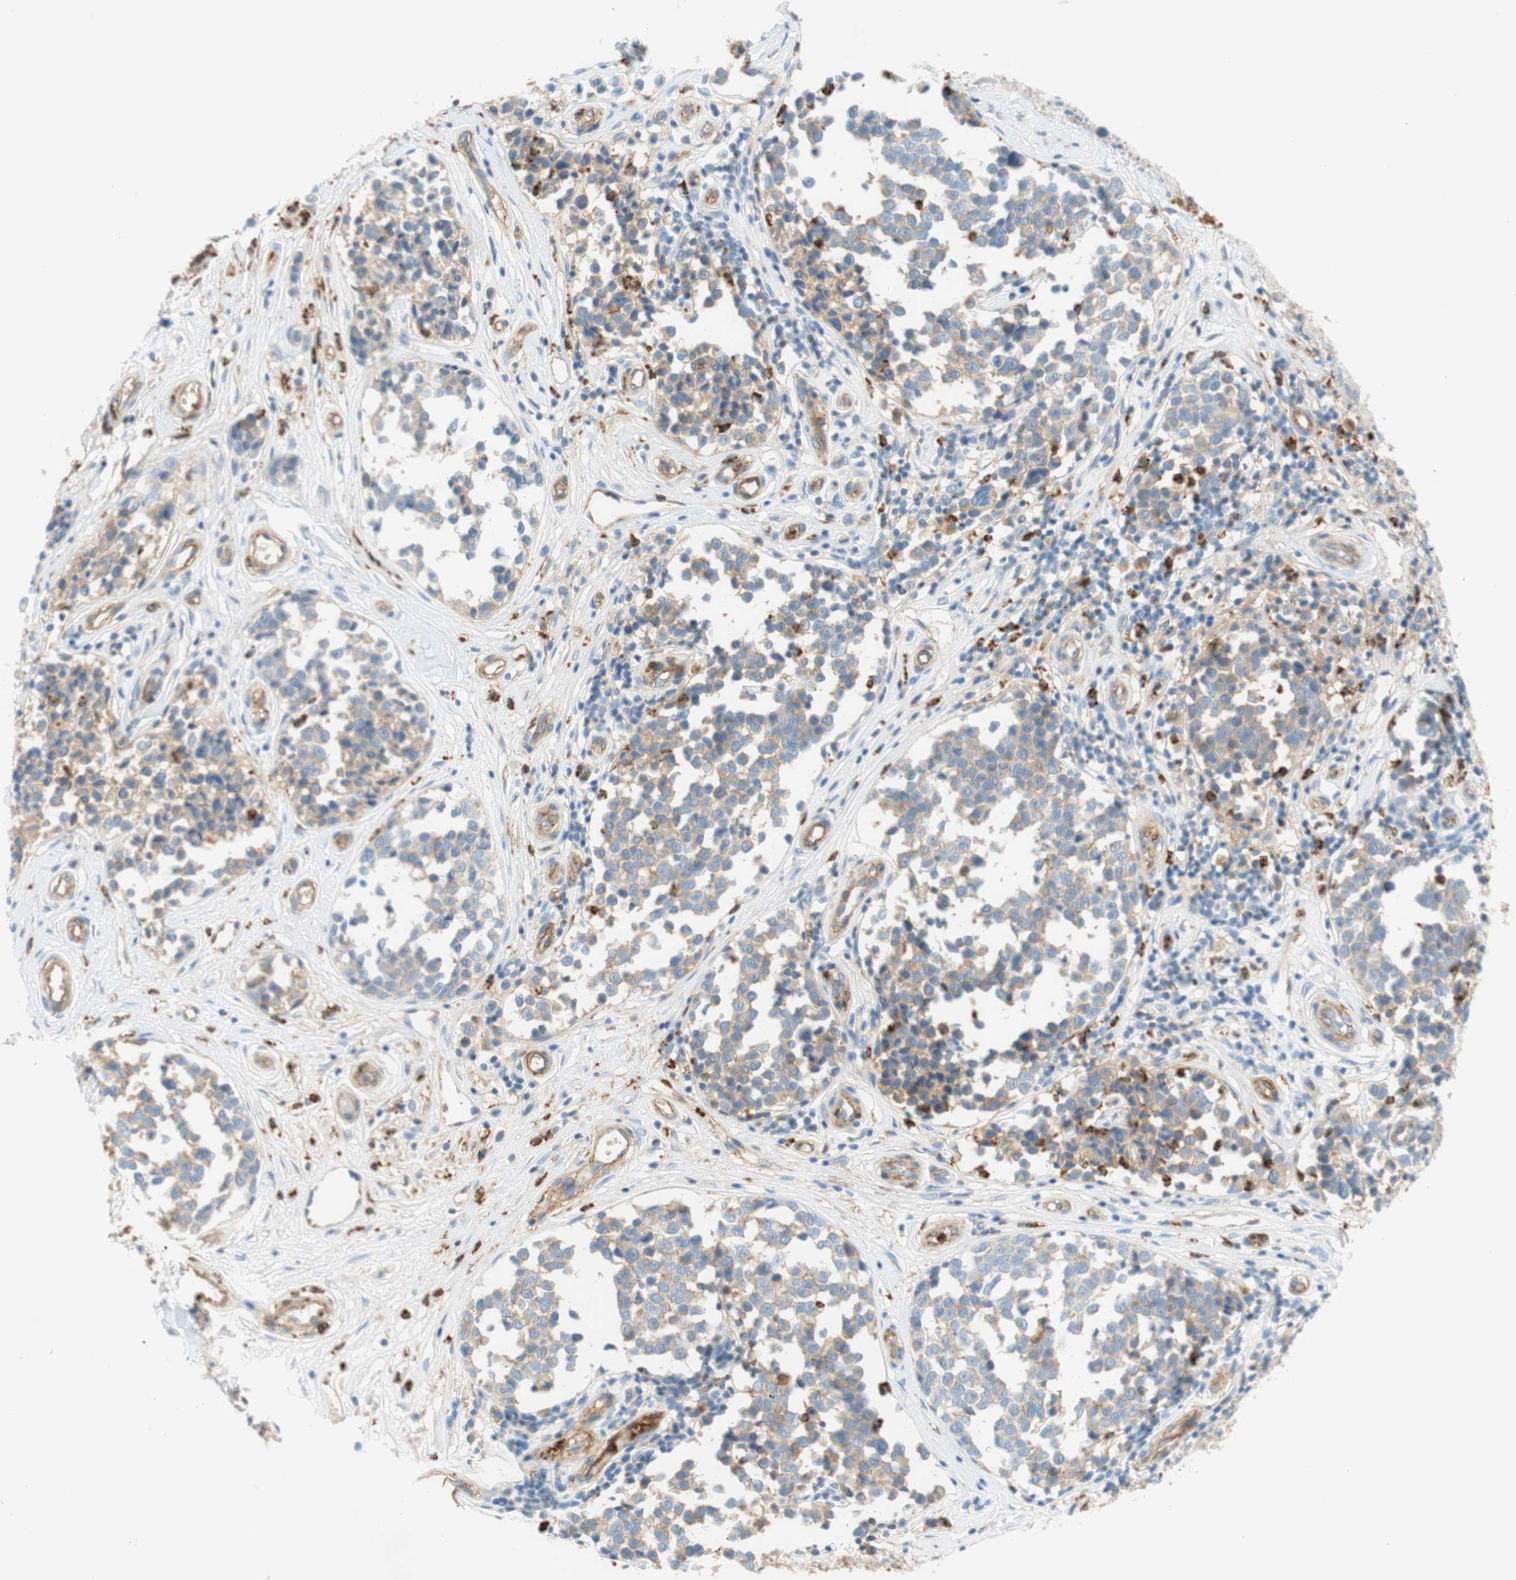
{"staining": {"intensity": "weak", "quantity": "25%-75%", "location": "cytoplasmic/membranous"}, "tissue": "melanoma", "cell_type": "Tumor cells", "image_type": "cancer", "snomed": [{"axis": "morphology", "description": "Malignant melanoma, NOS"}, {"axis": "topography", "description": "Skin"}], "caption": "DAB (3,3'-diaminobenzidine) immunohistochemical staining of melanoma displays weak cytoplasmic/membranous protein staining in about 25%-75% of tumor cells.", "gene": "STOM", "patient": {"sex": "female", "age": 64}}